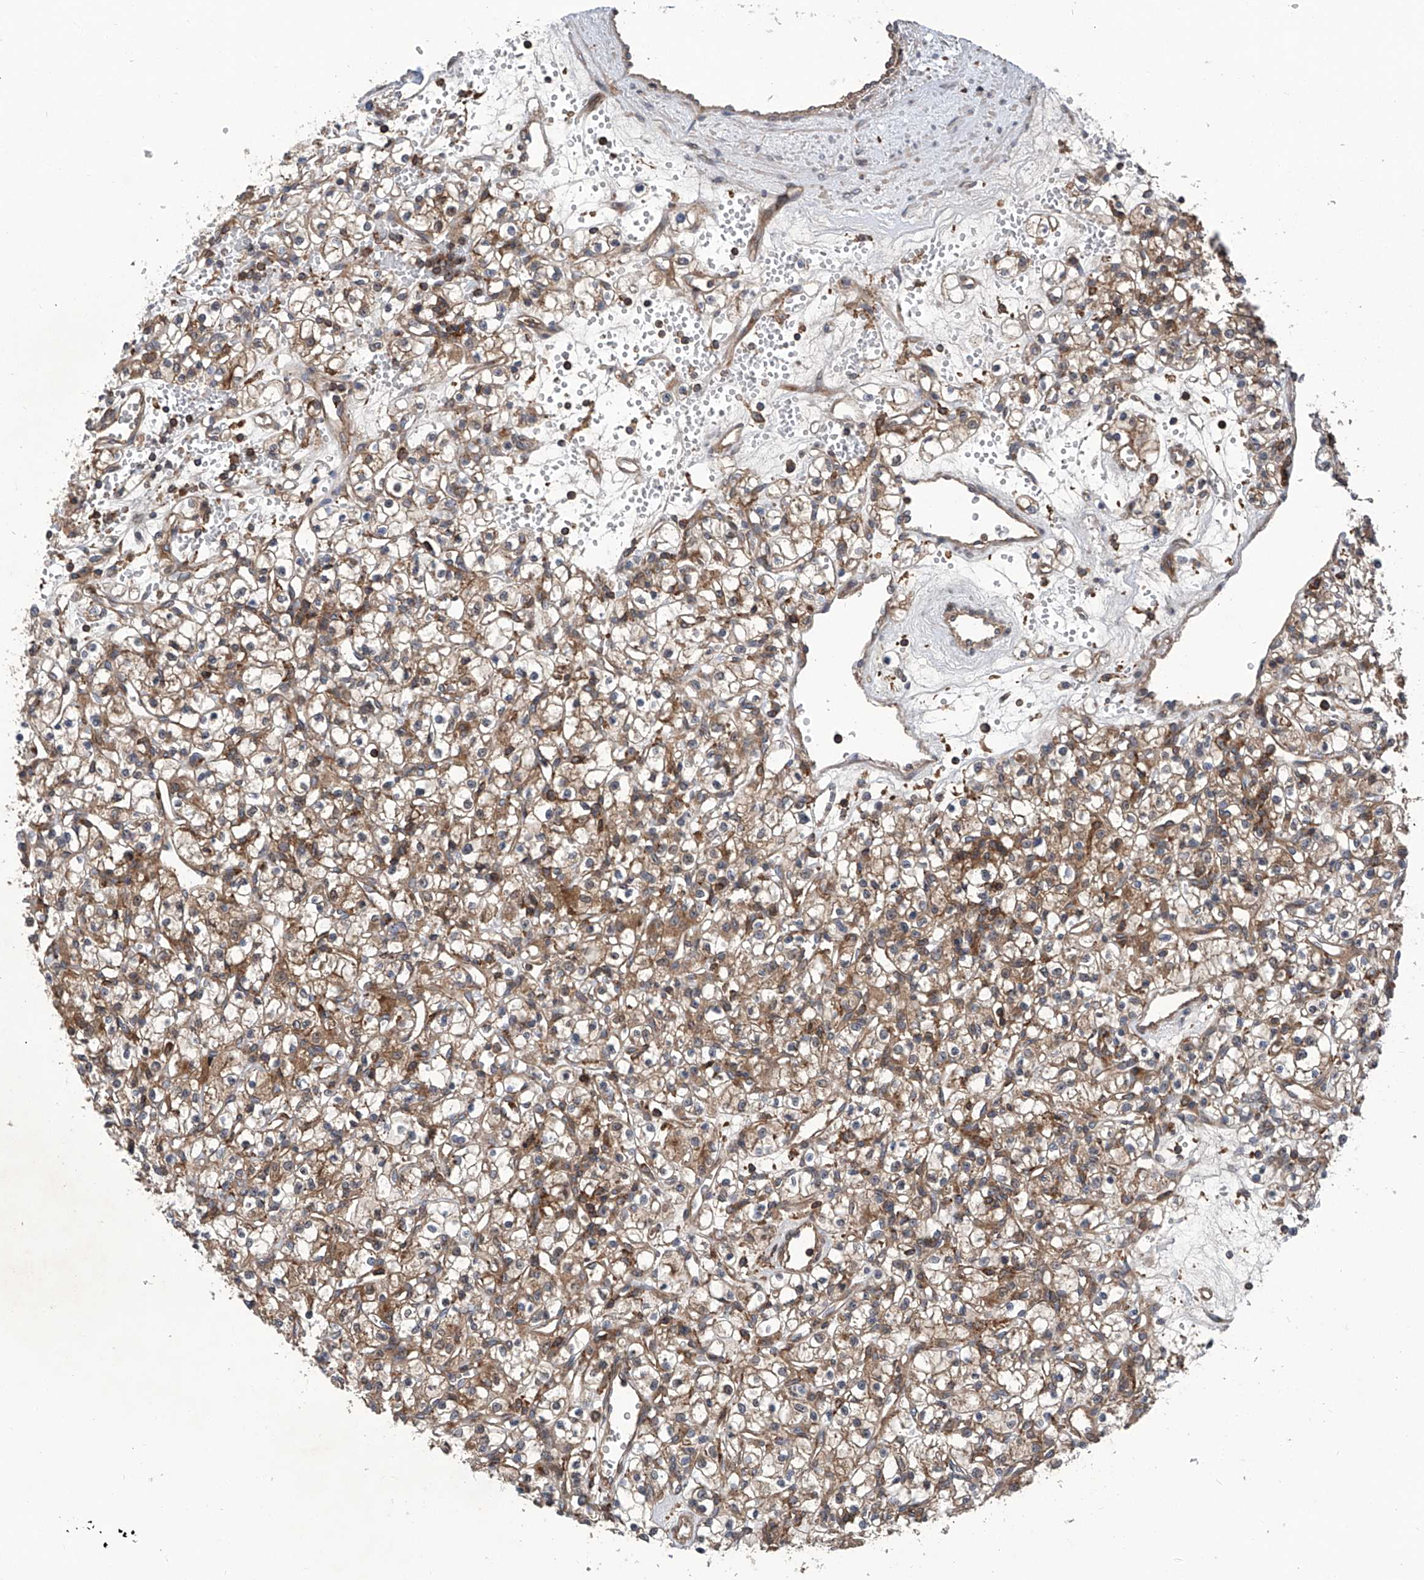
{"staining": {"intensity": "moderate", "quantity": ">75%", "location": "cytoplasmic/membranous"}, "tissue": "renal cancer", "cell_type": "Tumor cells", "image_type": "cancer", "snomed": [{"axis": "morphology", "description": "Adenocarcinoma, NOS"}, {"axis": "topography", "description": "Kidney"}], "caption": "The image displays immunohistochemical staining of renal cancer. There is moderate cytoplasmic/membranous positivity is seen in approximately >75% of tumor cells.", "gene": "SMAP1", "patient": {"sex": "female", "age": 59}}